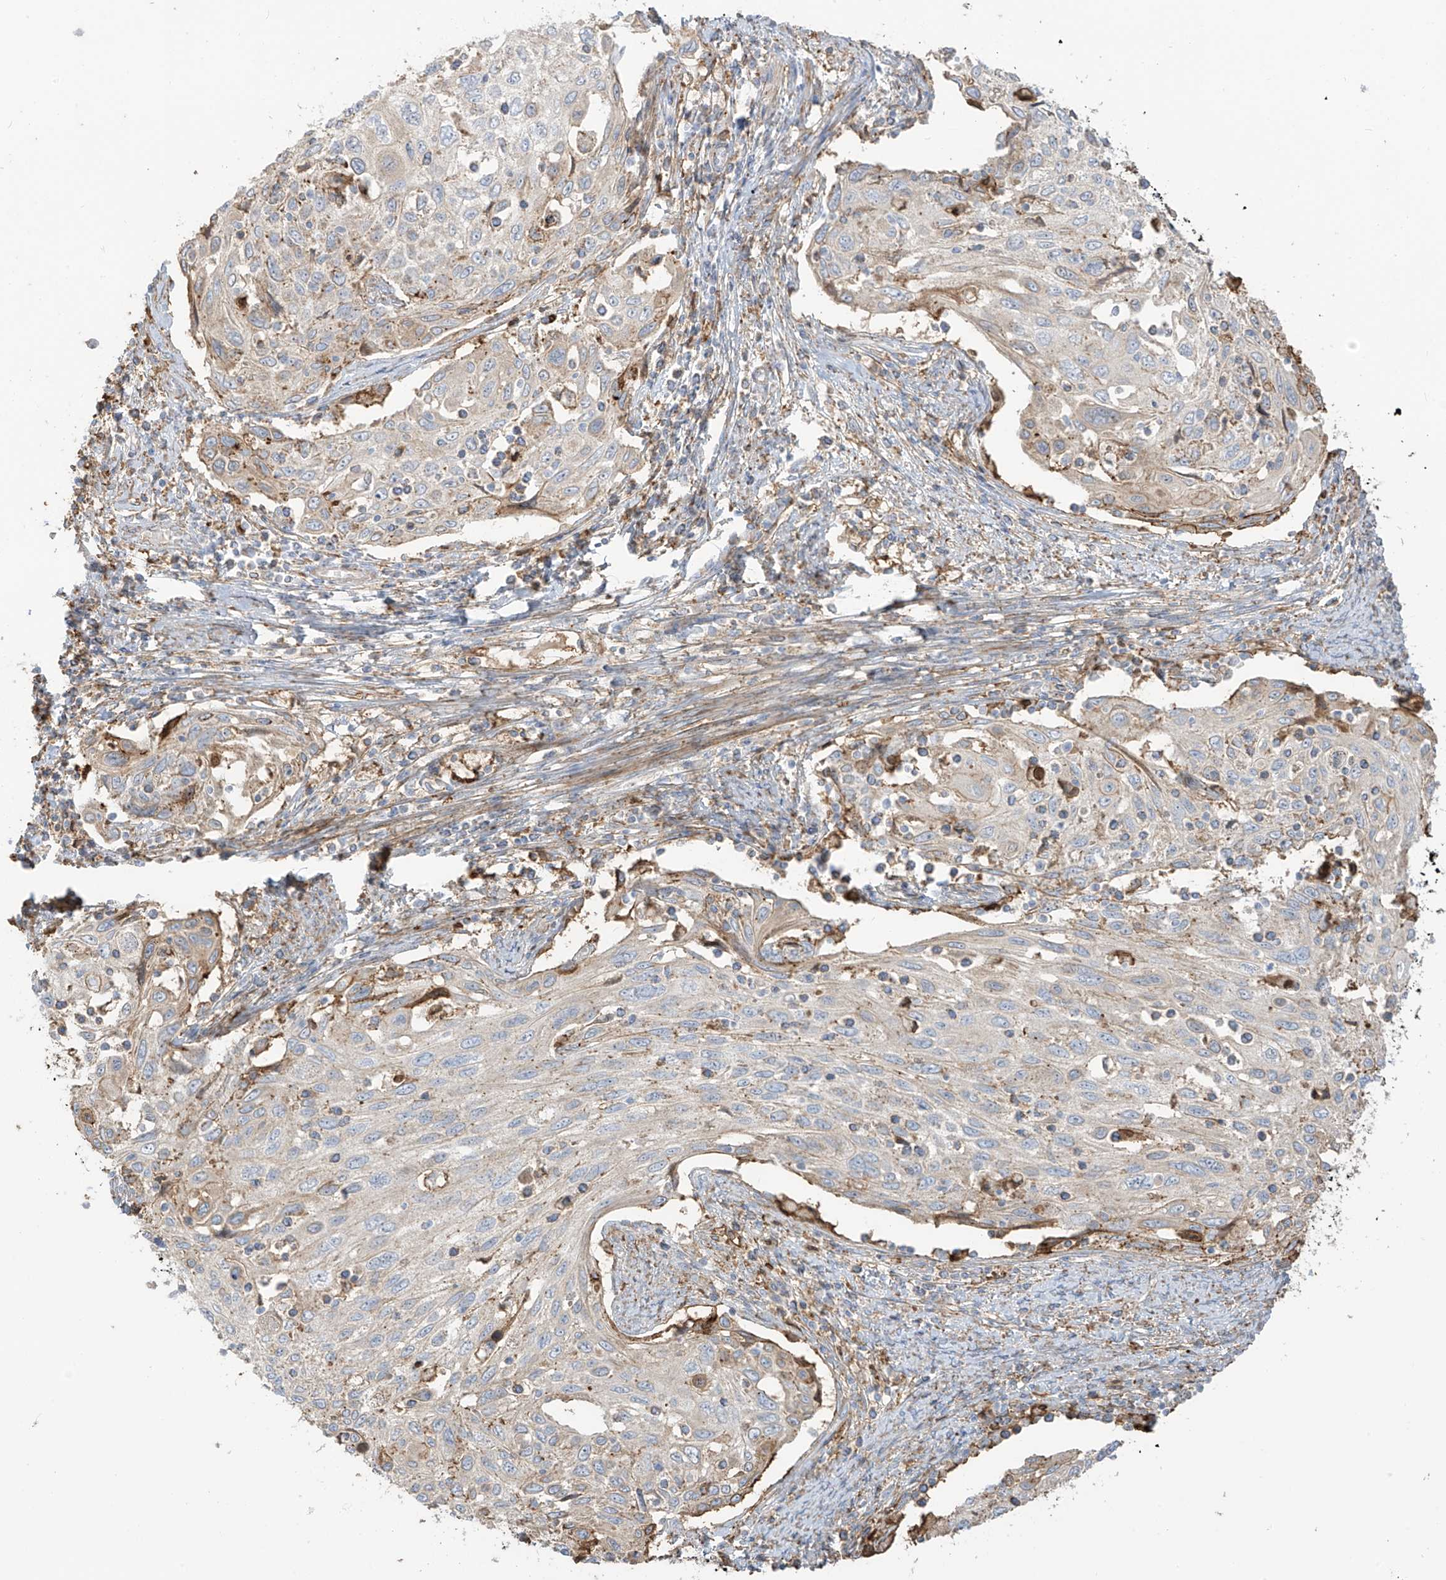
{"staining": {"intensity": "negative", "quantity": "none", "location": "none"}, "tissue": "cervical cancer", "cell_type": "Tumor cells", "image_type": "cancer", "snomed": [{"axis": "morphology", "description": "Squamous cell carcinoma, NOS"}, {"axis": "topography", "description": "Cervix"}], "caption": "DAB (3,3'-diaminobenzidine) immunohistochemical staining of human cervical cancer (squamous cell carcinoma) shows no significant positivity in tumor cells.", "gene": "ZGRF1", "patient": {"sex": "female", "age": 70}}